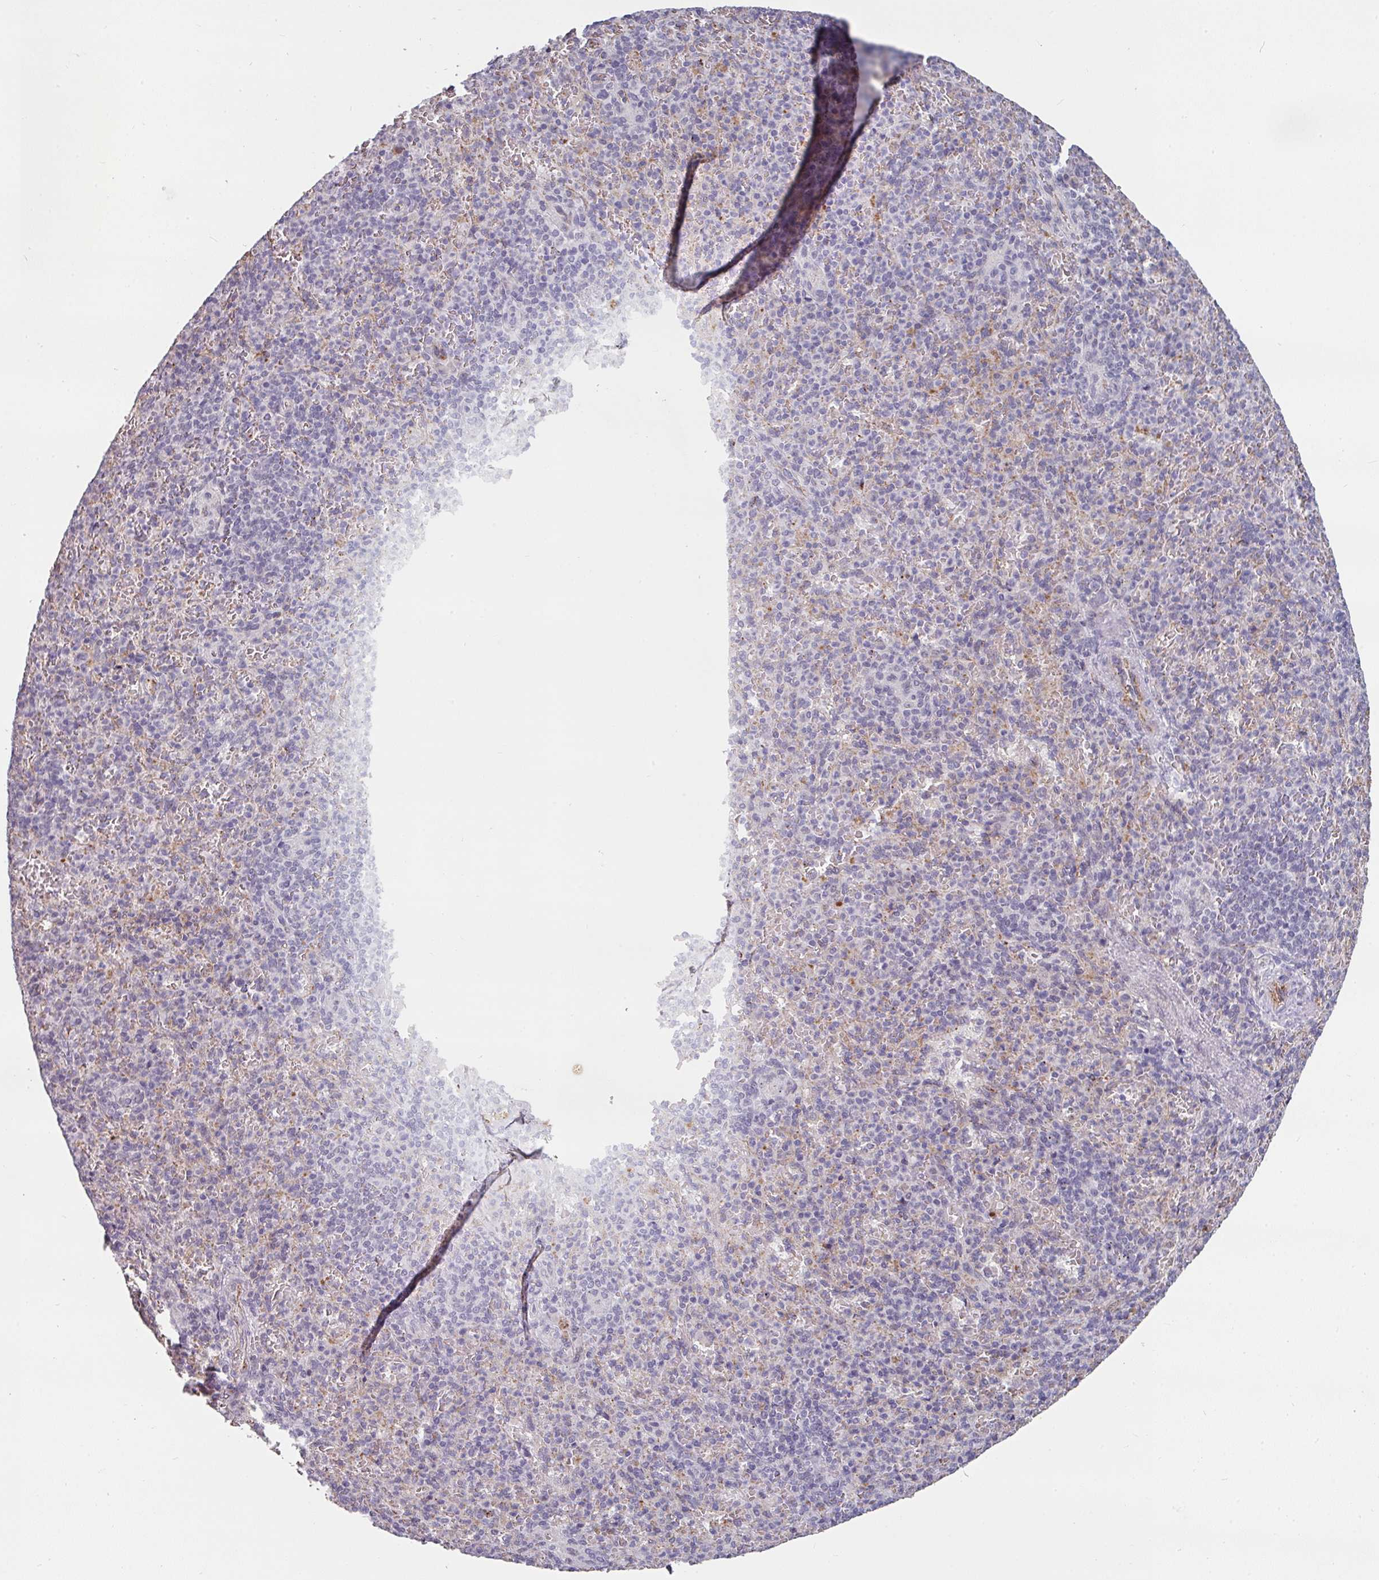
{"staining": {"intensity": "negative", "quantity": "none", "location": "none"}, "tissue": "spleen", "cell_type": "Cells in red pulp", "image_type": "normal", "snomed": [{"axis": "morphology", "description": "Normal tissue, NOS"}, {"axis": "topography", "description": "Spleen"}], "caption": "Immunohistochemistry photomicrograph of normal spleen: human spleen stained with DAB (3,3'-diaminobenzidine) displays no significant protein positivity in cells in red pulp. The staining was performed using DAB to visualize the protein expression in brown, while the nuclei were stained in blue with hematoxylin (Magnification: 20x).", "gene": "SIDT2", "patient": {"sex": "female", "age": 74}}